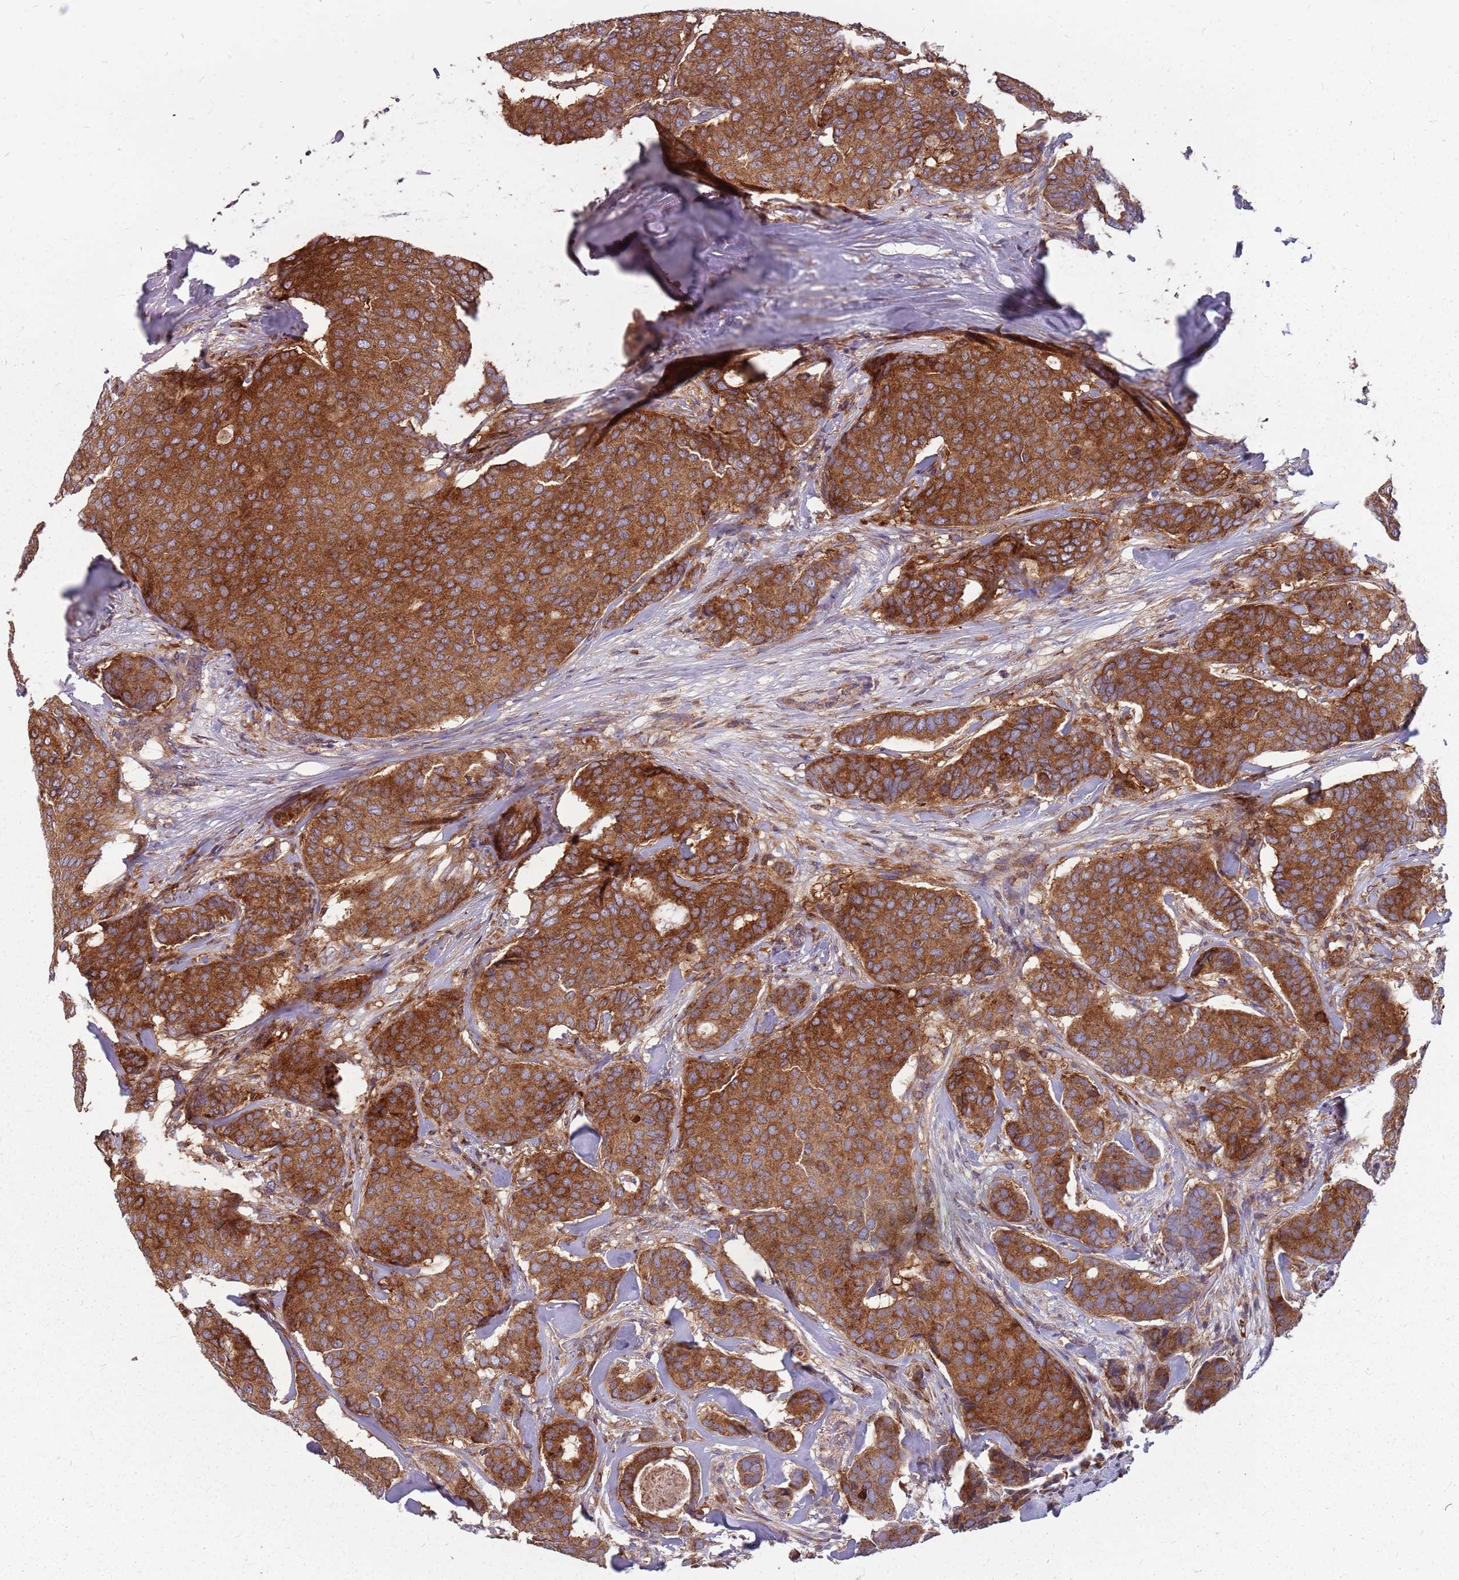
{"staining": {"intensity": "strong", "quantity": ">75%", "location": "cytoplasmic/membranous"}, "tissue": "breast cancer", "cell_type": "Tumor cells", "image_type": "cancer", "snomed": [{"axis": "morphology", "description": "Duct carcinoma"}, {"axis": "topography", "description": "Breast"}], "caption": "IHC of human infiltrating ductal carcinoma (breast) shows high levels of strong cytoplasmic/membranous staining in about >75% of tumor cells. (Brightfield microscopy of DAB IHC at high magnification).", "gene": "NME4", "patient": {"sex": "female", "age": 75}}